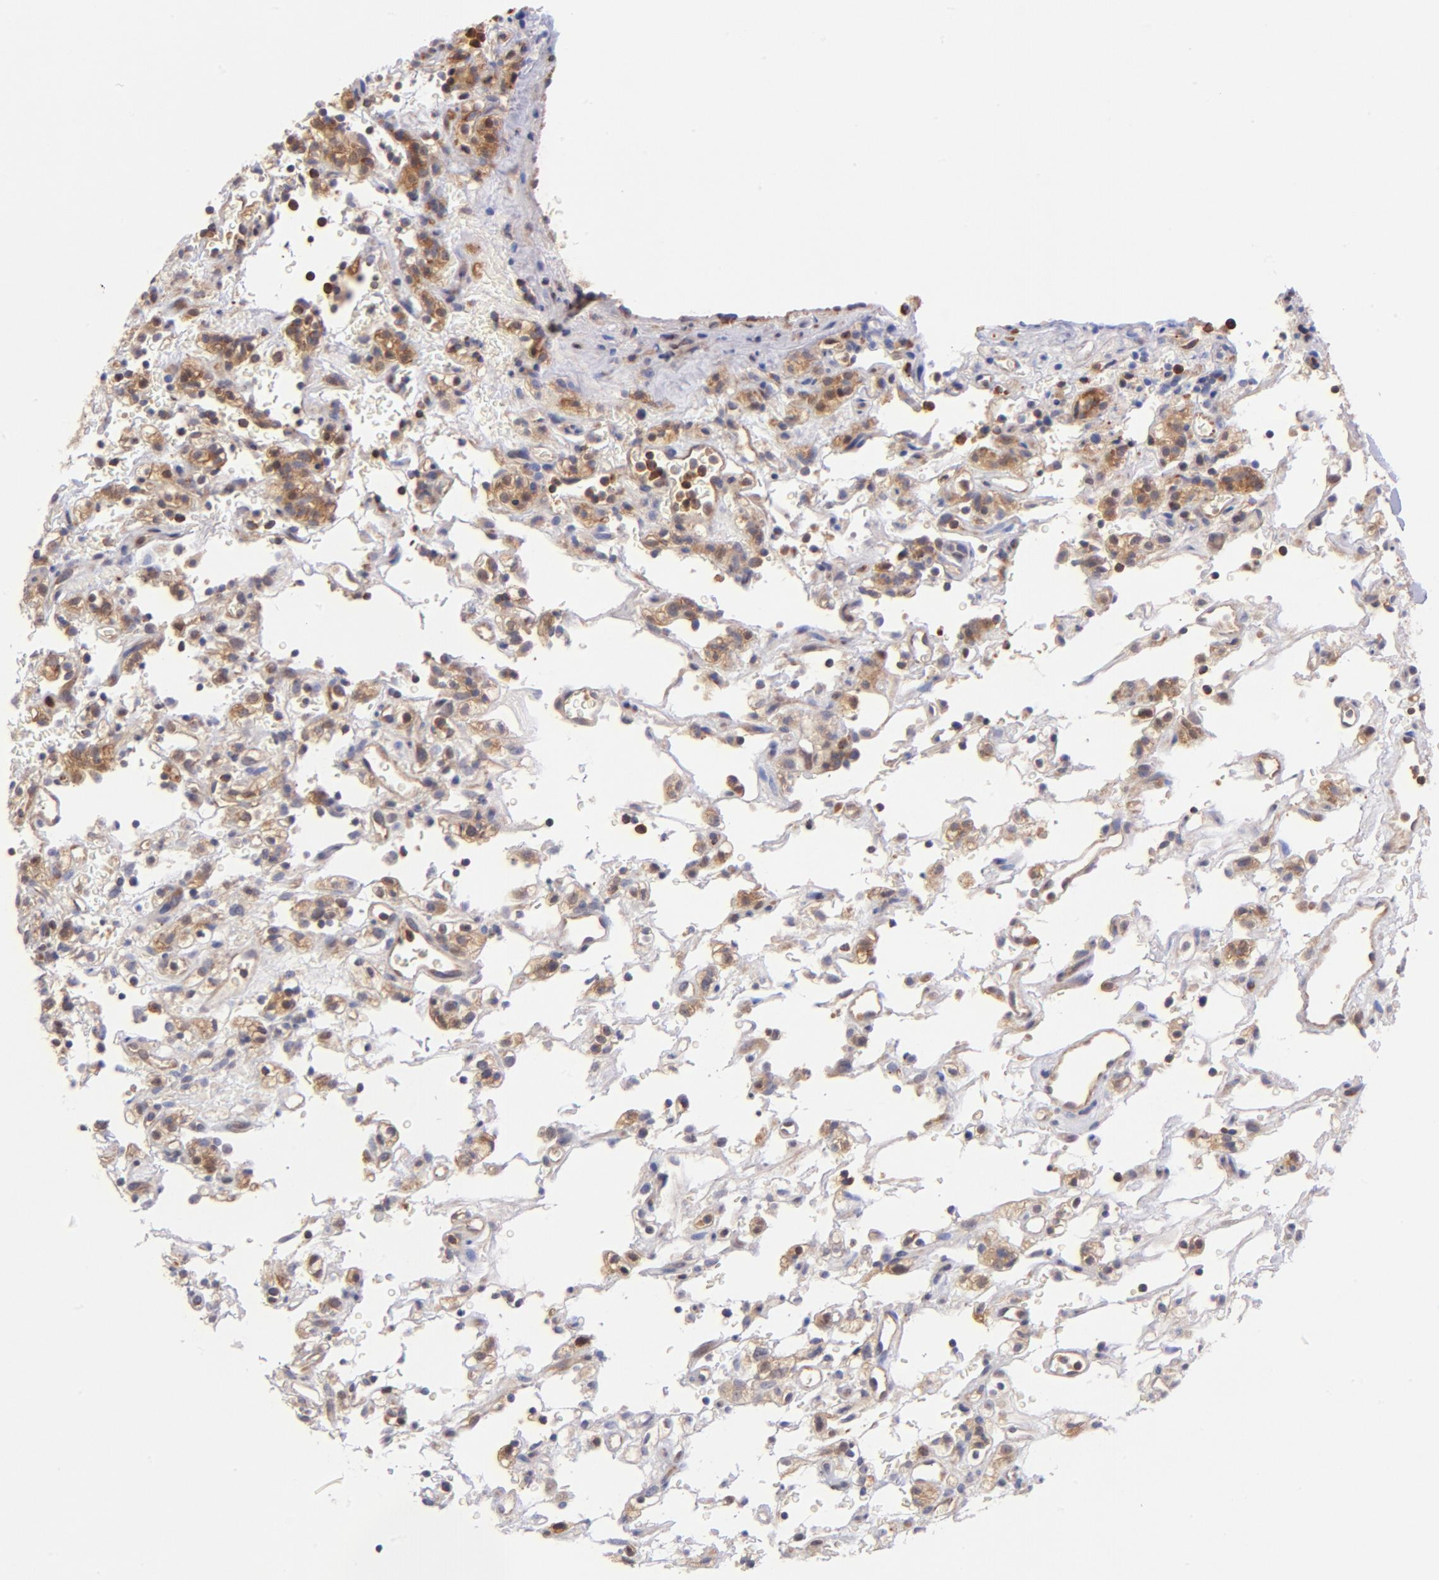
{"staining": {"intensity": "weak", "quantity": ">75%", "location": "cytoplasmic/membranous"}, "tissue": "renal cancer", "cell_type": "Tumor cells", "image_type": "cancer", "snomed": [{"axis": "morphology", "description": "Normal tissue, NOS"}, {"axis": "morphology", "description": "Adenocarcinoma, NOS"}, {"axis": "topography", "description": "Kidney"}], "caption": "This photomicrograph shows immunohistochemistry (IHC) staining of adenocarcinoma (renal), with low weak cytoplasmic/membranous positivity in approximately >75% of tumor cells.", "gene": "YWHAB", "patient": {"sex": "female", "age": 72}}